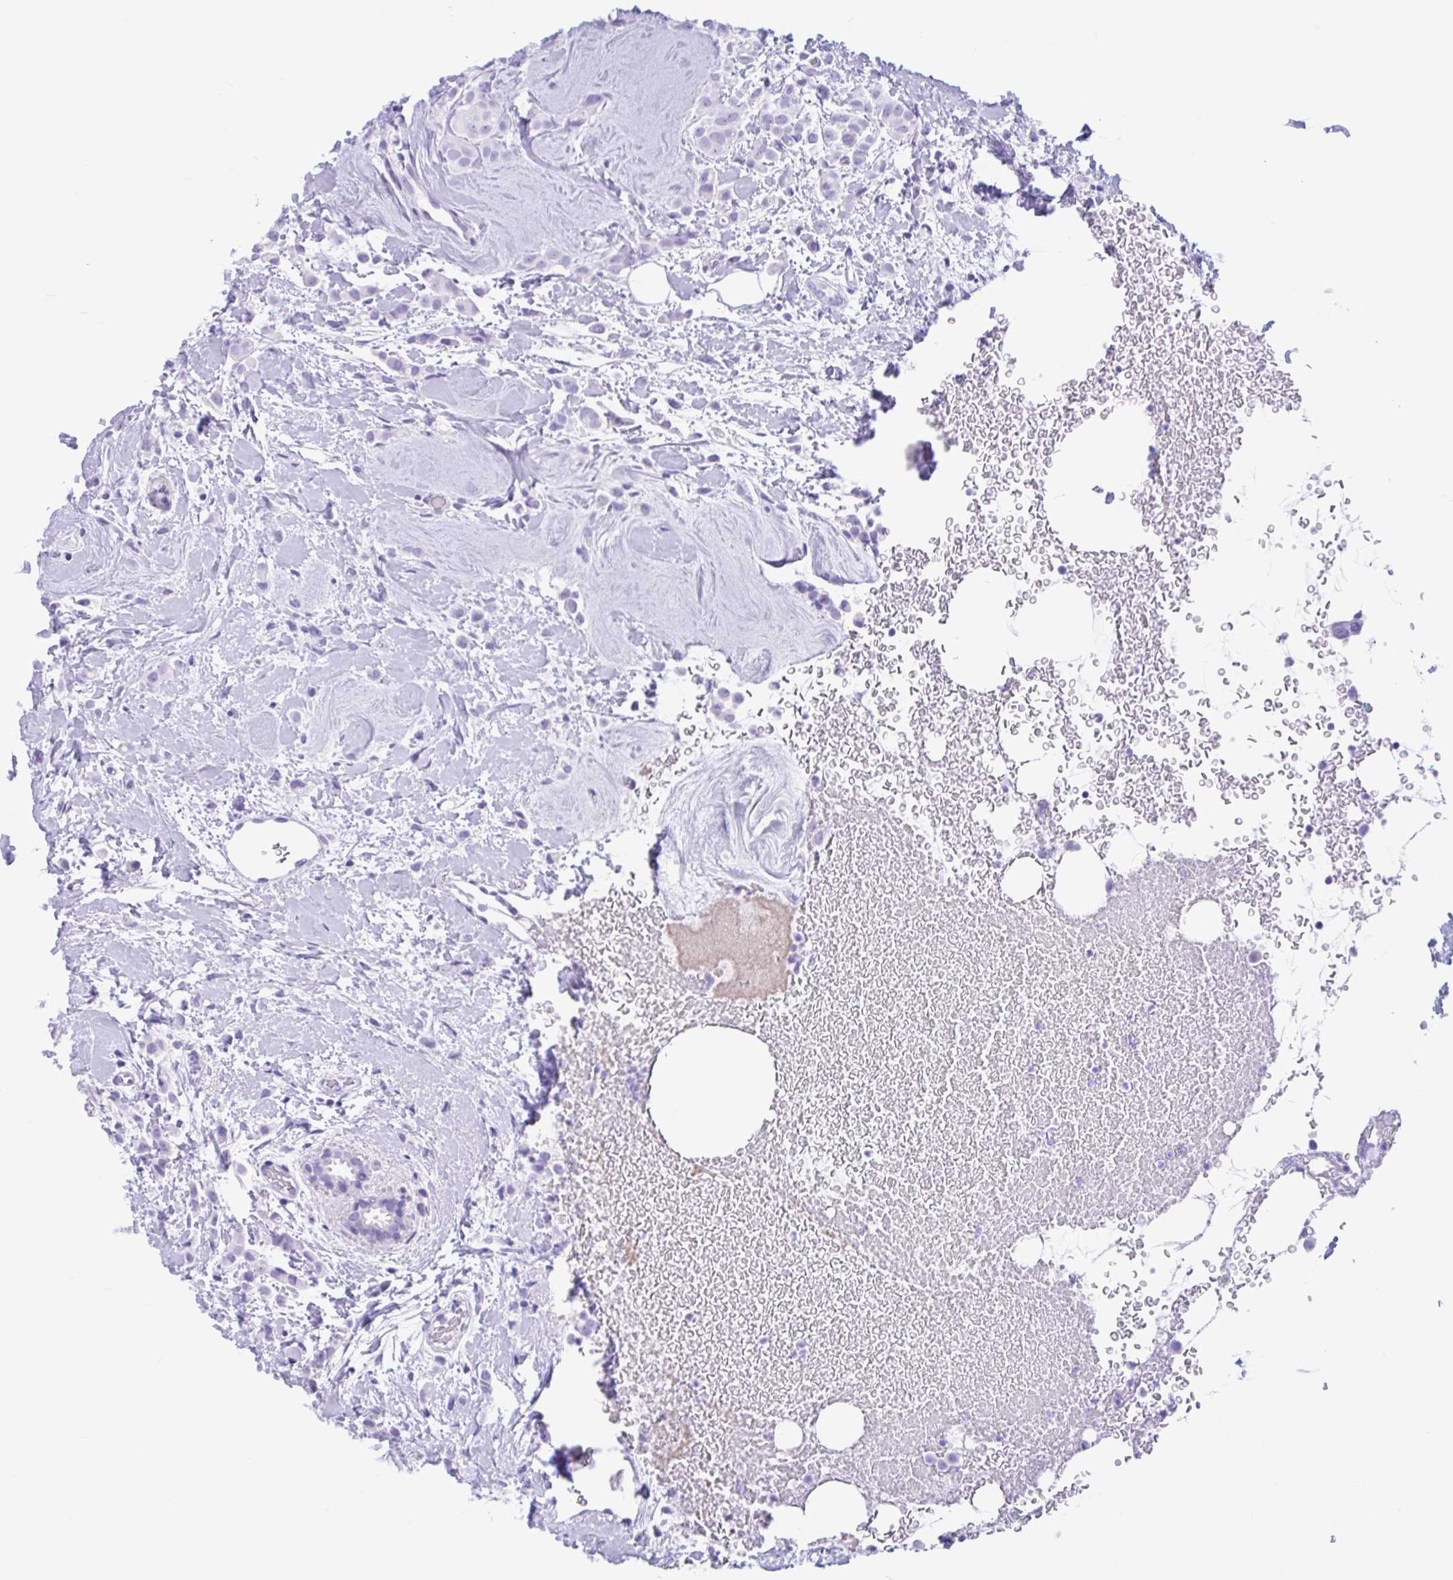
{"staining": {"intensity": "negative", "quantity": "none", "location": "none"}, "tissue": "breast cancer", "cell_type": "Tumor cells", "image_type": "cancer", "snomed": [{"axis": "morphology", "description": "Lobular carcinoma"}, {"axis": "topography", "description": "Breast"}], "caption": "Immunohistochemistry (IHC) micrograph of human lobular carcinoma (breast) stained for a protein (brown), which displays no staining in tumor cells. (DAB (3,3'-diaminobenzidine) immunohistochemistry (IHC) visualized using brightfield microscopy, high magnification).", "gene": "IAPP", "patient": {"sex": "female", "age": 68}}